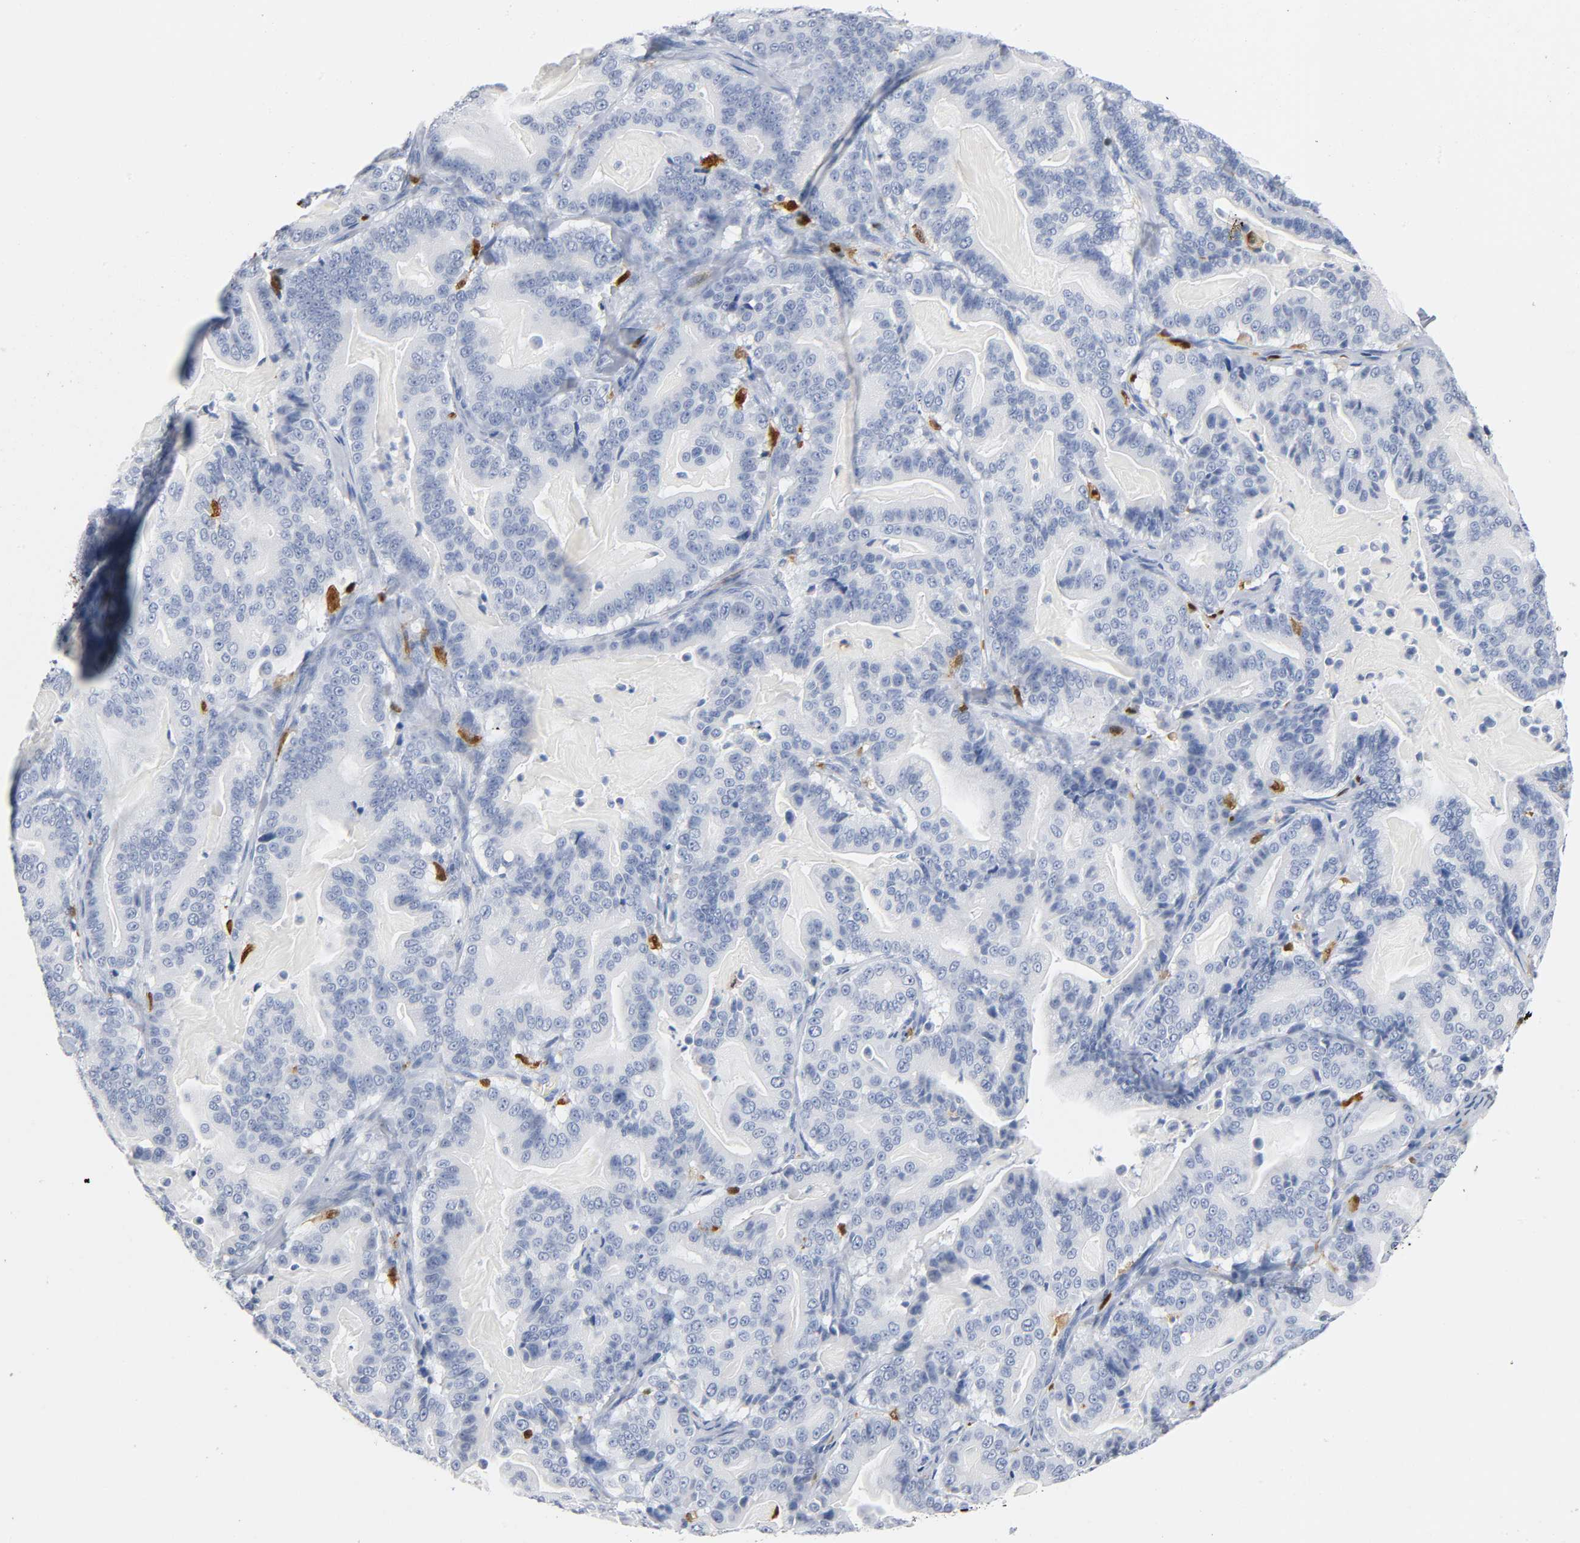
{"staining": {"intensity": "negative", "quantity": "none", "location": "none"}, "tissue": "pancreatic cancer", "cell_type": "Tumor cells", "image_type": "cancer", "snomed": [{"axis": "morphology", "description": "Adenocarcinoma, NOS"}, {"axis": "topography", "description": "Pancreas"}], "caption": "Immunohistochemistry (IHC) micrograph of pancreatic cancer (adenocarcinoma) stained for a protein (brown), which displays no expression in tumor cells.", "gene": "DOK2", "patient": {"sex": "male", "age": 63}}